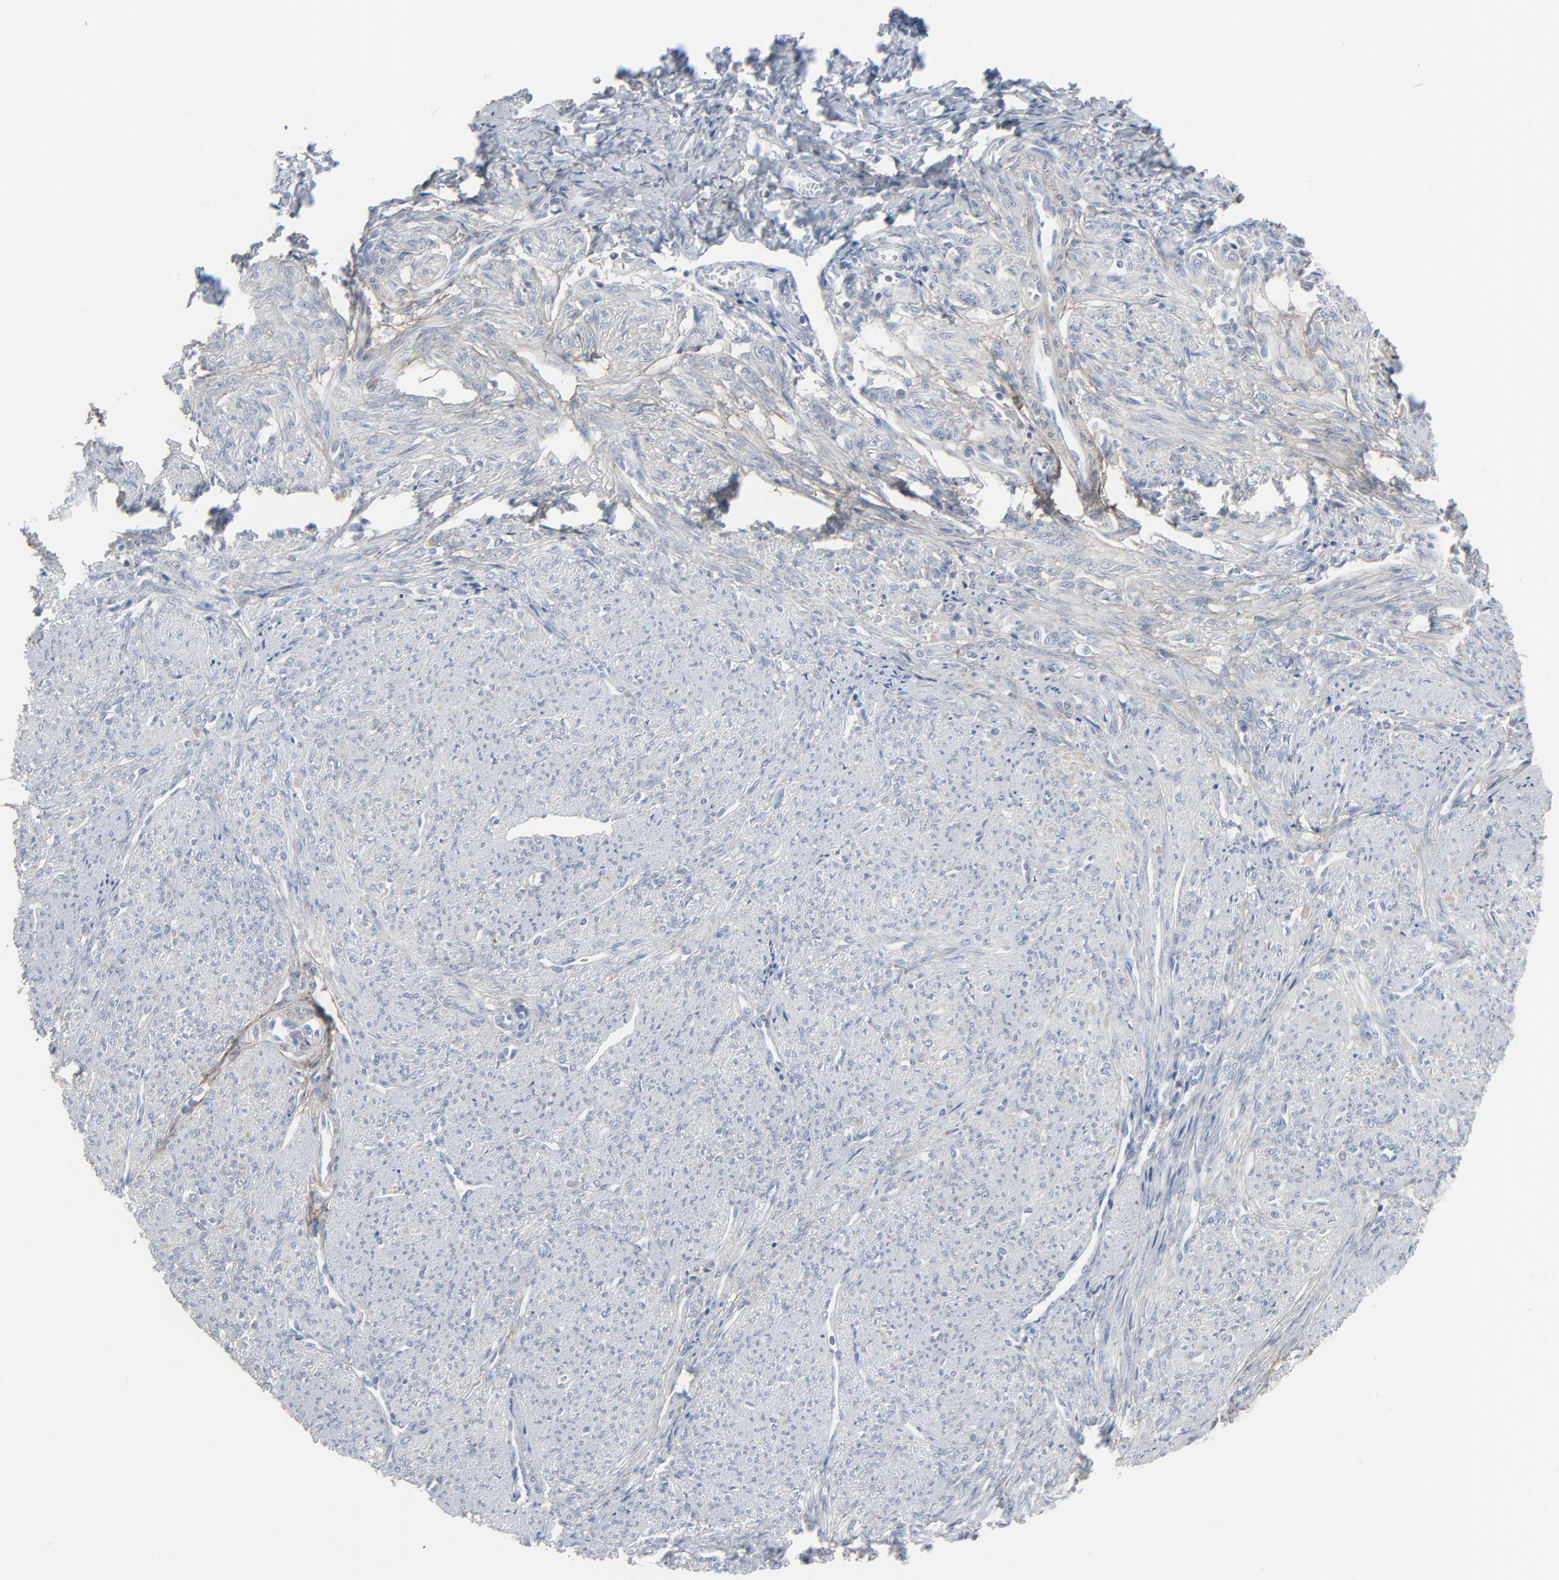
{"staining": {"intensity": "negative", "quantity": "none", "location": "none"}, "tissue": "smooth muscle", "cell_type": "Smooth muscle cells", "image_type": "normal", "snomed": [{"axis": "morphology", "description": "Normal tissue, NOS"}, {"axis": "topography", "description": "Smooth muscle"}], "caption": "Human smooth muscle stained for a protein using IHC displays no positivity in smooth muscle cells.", "gene": "BGN", "patient": {"sex": "female", "age": 65}}